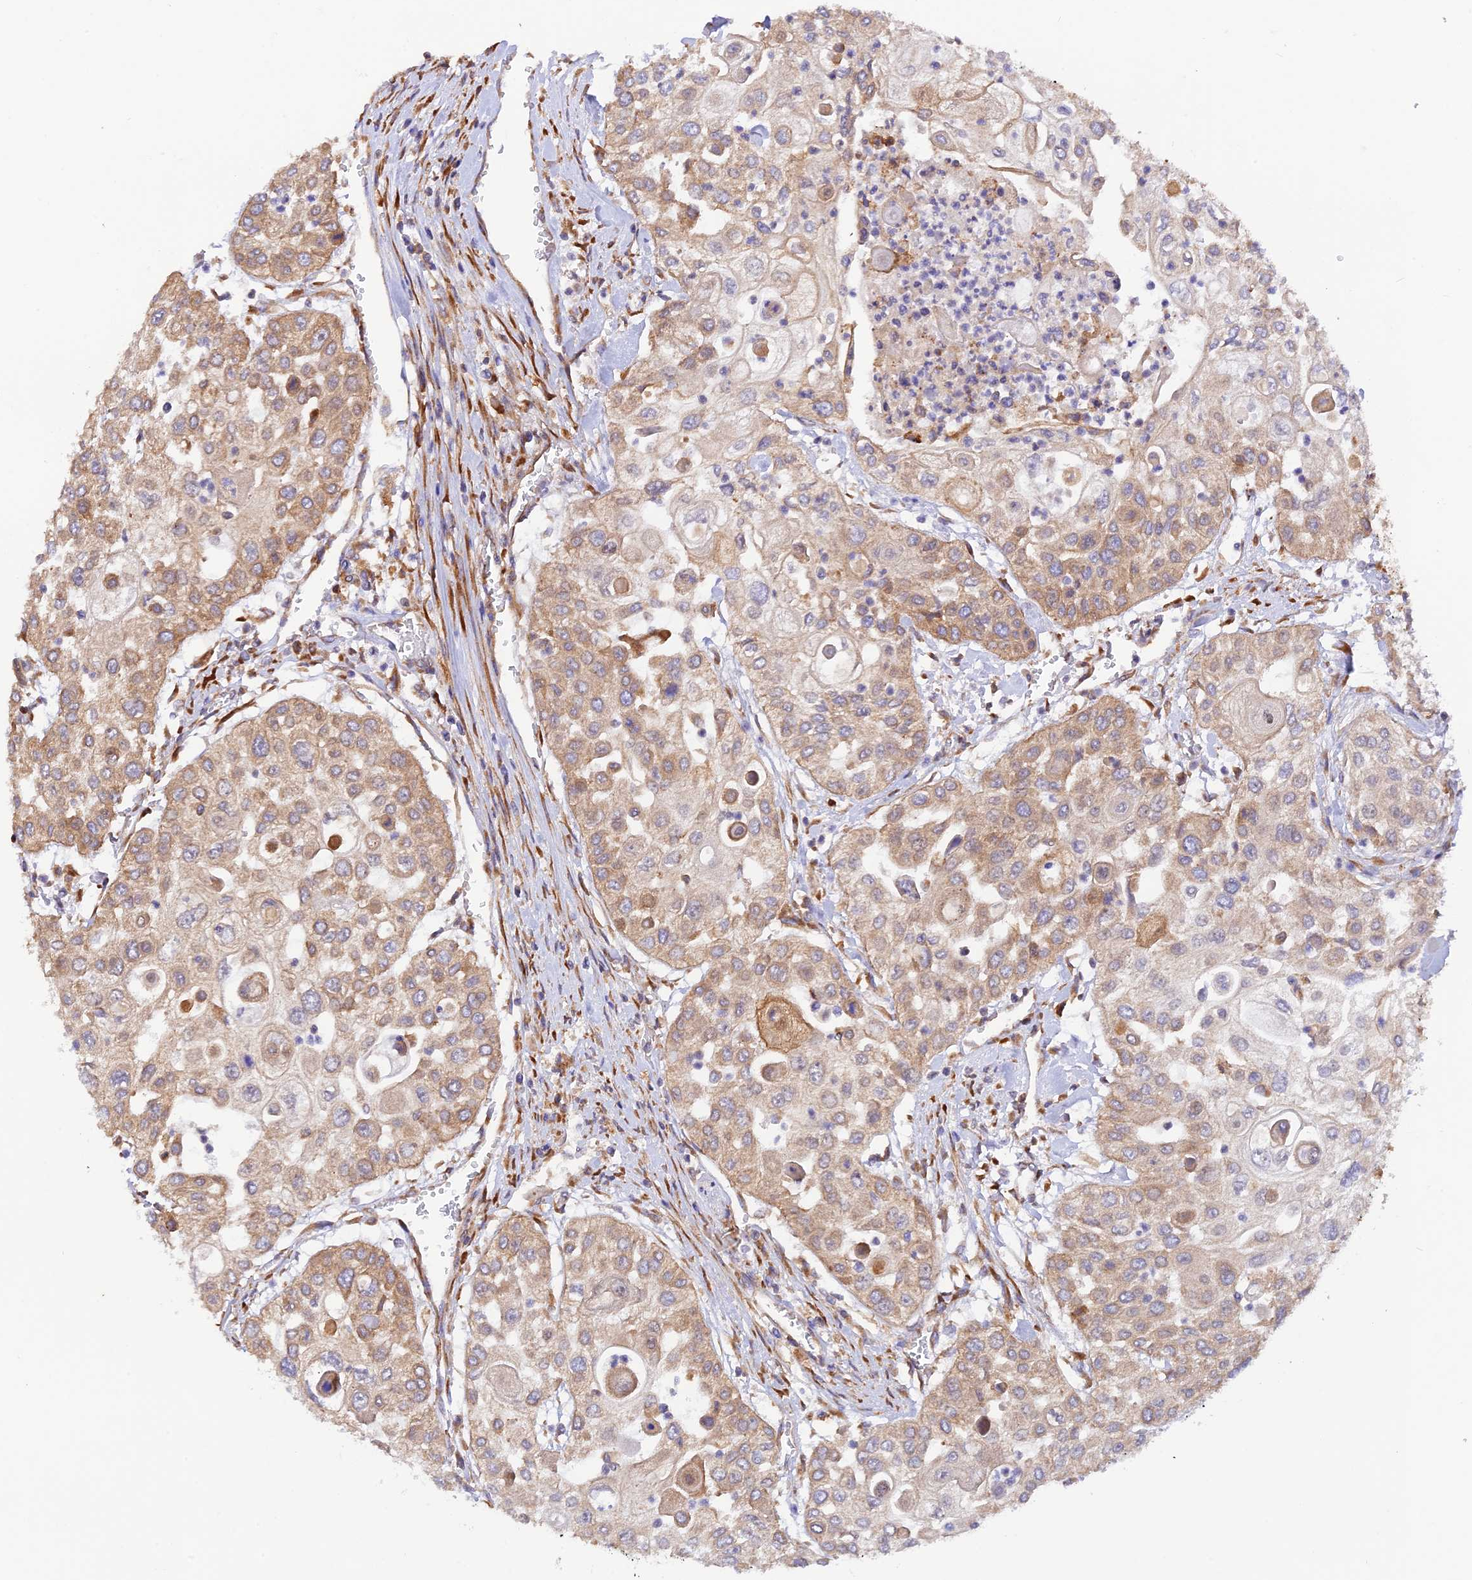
{"staining": {"intensity": "moderate", "quantity": ">75%", "location": "cytoplasmic/membranous"}, "tissue": "urothelial cancer", "cell_type": "Tumor cells", "image_type": "cancer", "snomed": [{"axis": "morphology", "description": "Urothelial carcinoma, High grade"}, {"axis": "topography", "description": "Urinary bladder"}], "caption": "Immunohistochemistry of human urothelial carcinoma (high-grade) shows medium levels of moderate cytoplasmic/membranous positivity in approximately >75% of tumor cells.", "gene": "RPL5", "patient": {"sex": "female", "age": 79}}